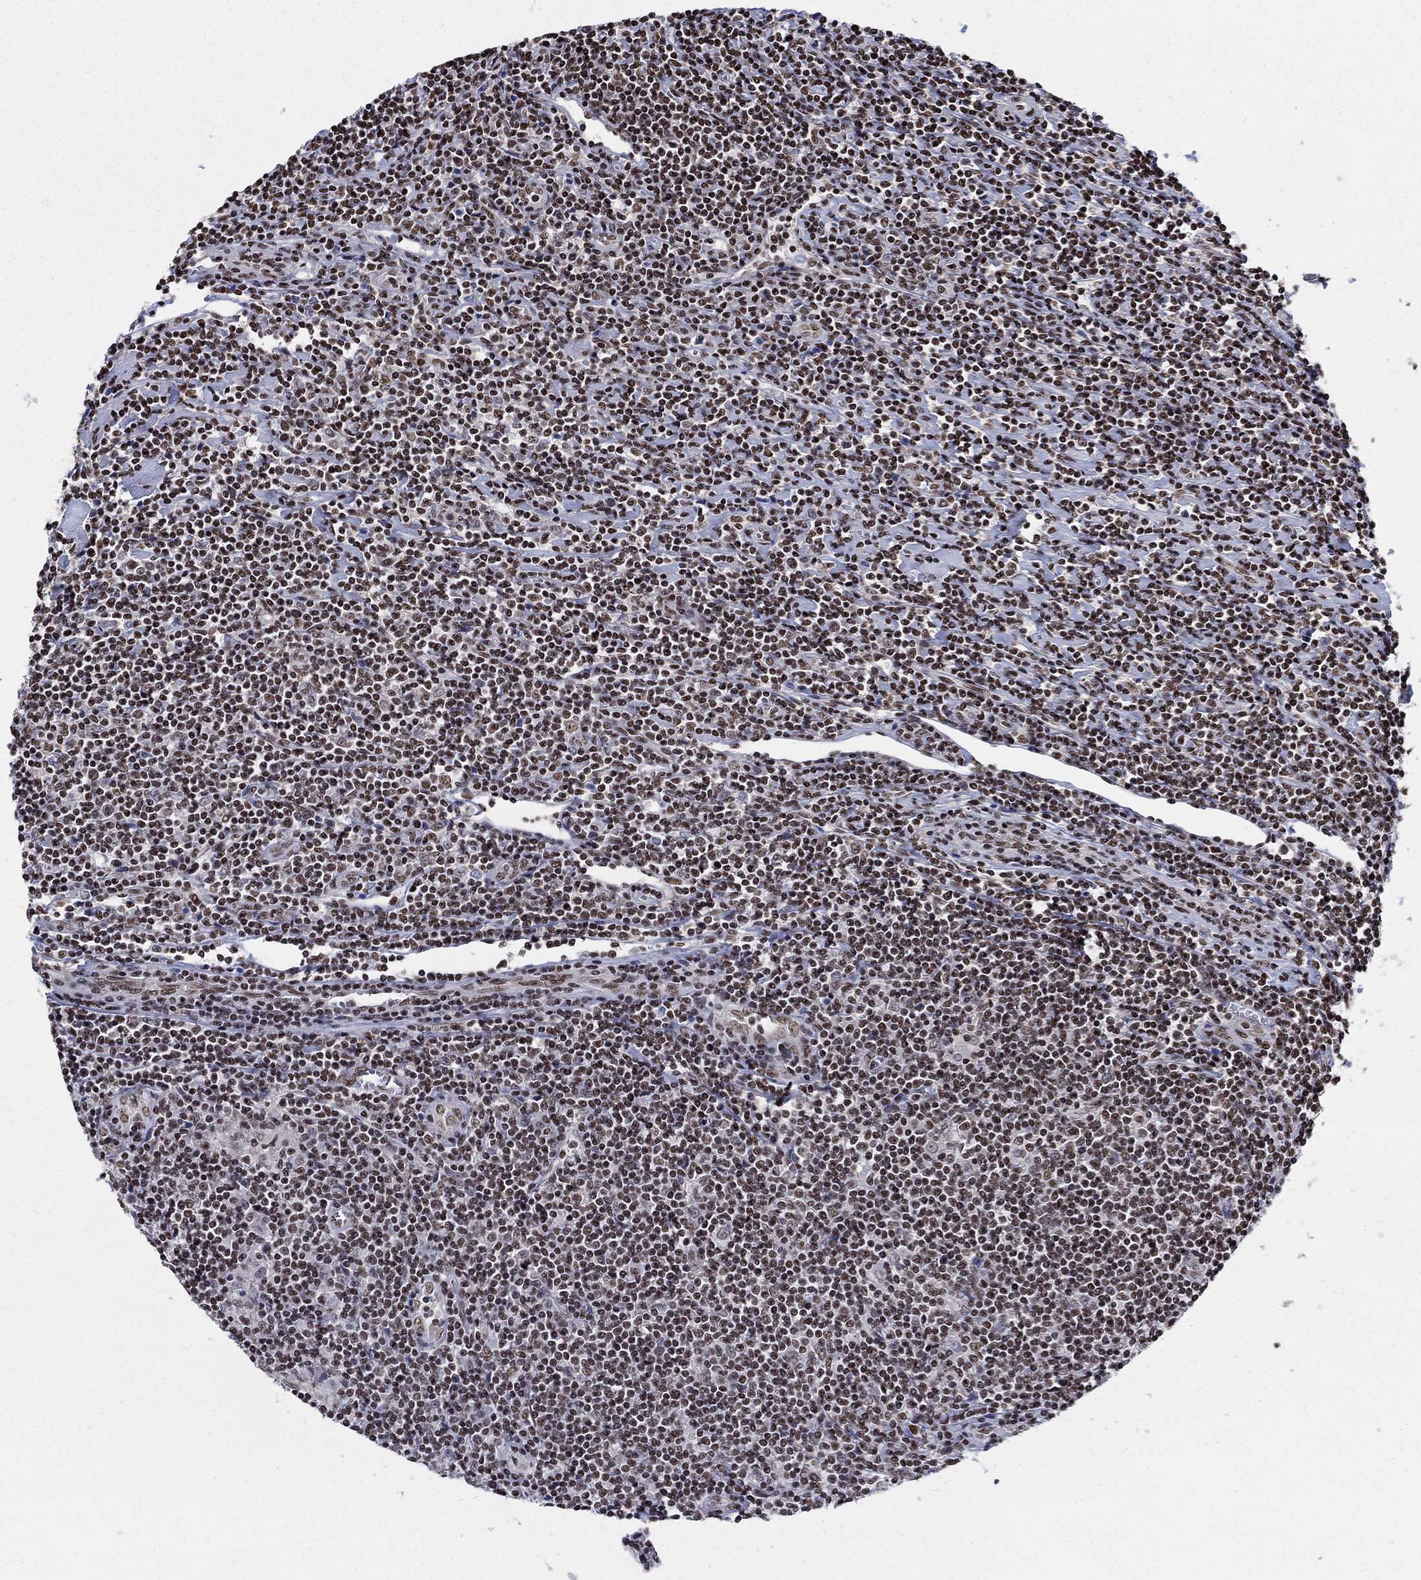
{"staining": {"intensity": "negative", "quantity": "none", "location": "none"}, "tissue": "lymphoma", "cell_type": "Tumor cells", "image_type": "cancer", "snomed": [{"axis": "morphology", "description": "Hodgkin's disease, NOS"}, {"axis": "topography", "description": "Lymph node"}], "caption": "Immunohistochemistry (IHC) photomicrograph of lymphoma stained for a protein (brown), which exhibits no expression in tumor cells. (Immunohistochemistry (IHC), brightfield microscopy, high magnification).", "gene": "FBXO16", "patient": {"sex": "male", "age": 40}}